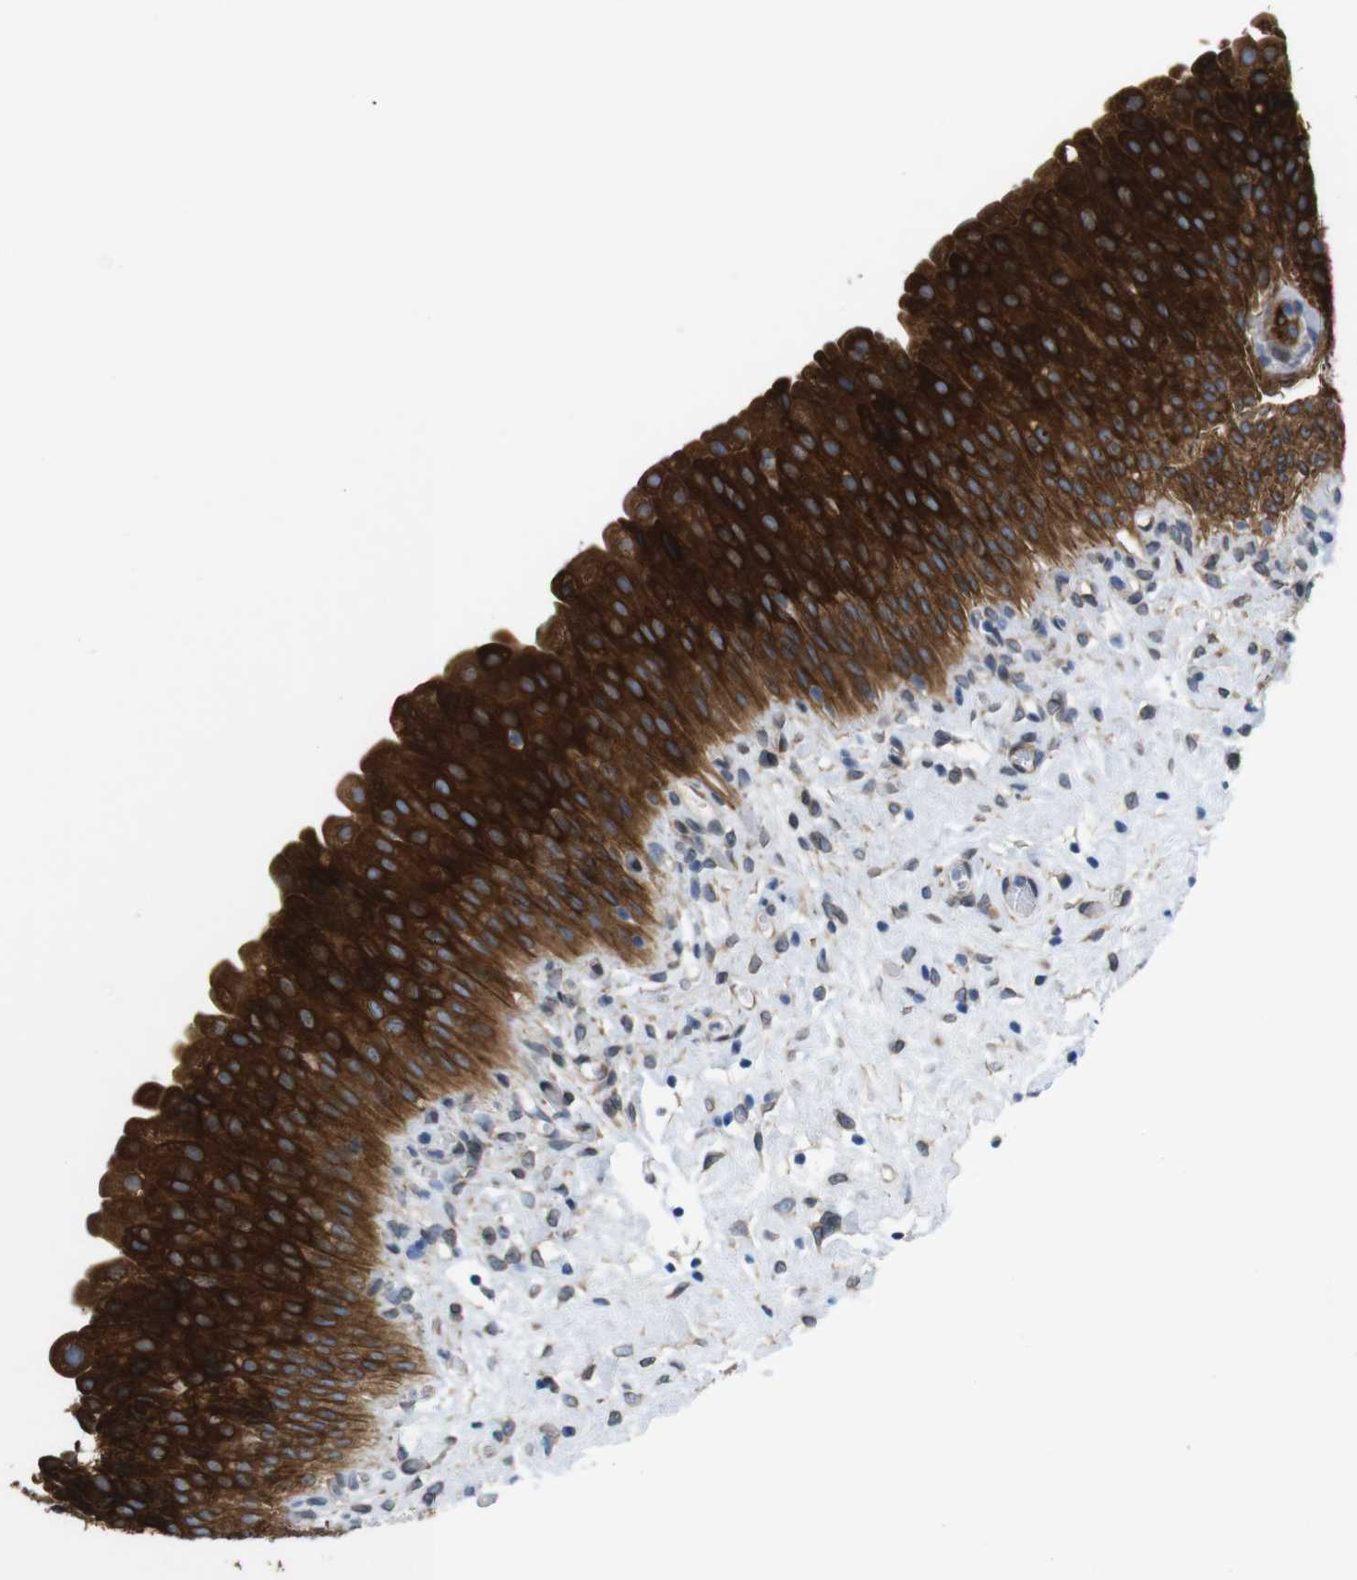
{"staining": {"intensity": "strong", "quantity": ">75%", "location": "cytoplasmic/membranous"}, "tissue": "urinary bladder", "cell_type": "Urothelial cells", "image_type": "normal", "snomed": [{"axis": "morphology", "description": "Normal tissue, NOS"}, {"axis": "morphology", "description": "Urothelial carcinoma, High grade"}, {"axis": "topography", "description": "Urinary bladder"}], "caption": "This micrograph reveals benign urinary bladder stained with immunohistochemistry (IHC) to label a protein in brown. The cytoplasmic/membranous of urothelial cells show strong positivity for the protein. Nuclei are counter-stained blue.", "gene": "HACD3", "patient": {"sex": "male", "age": 46}}